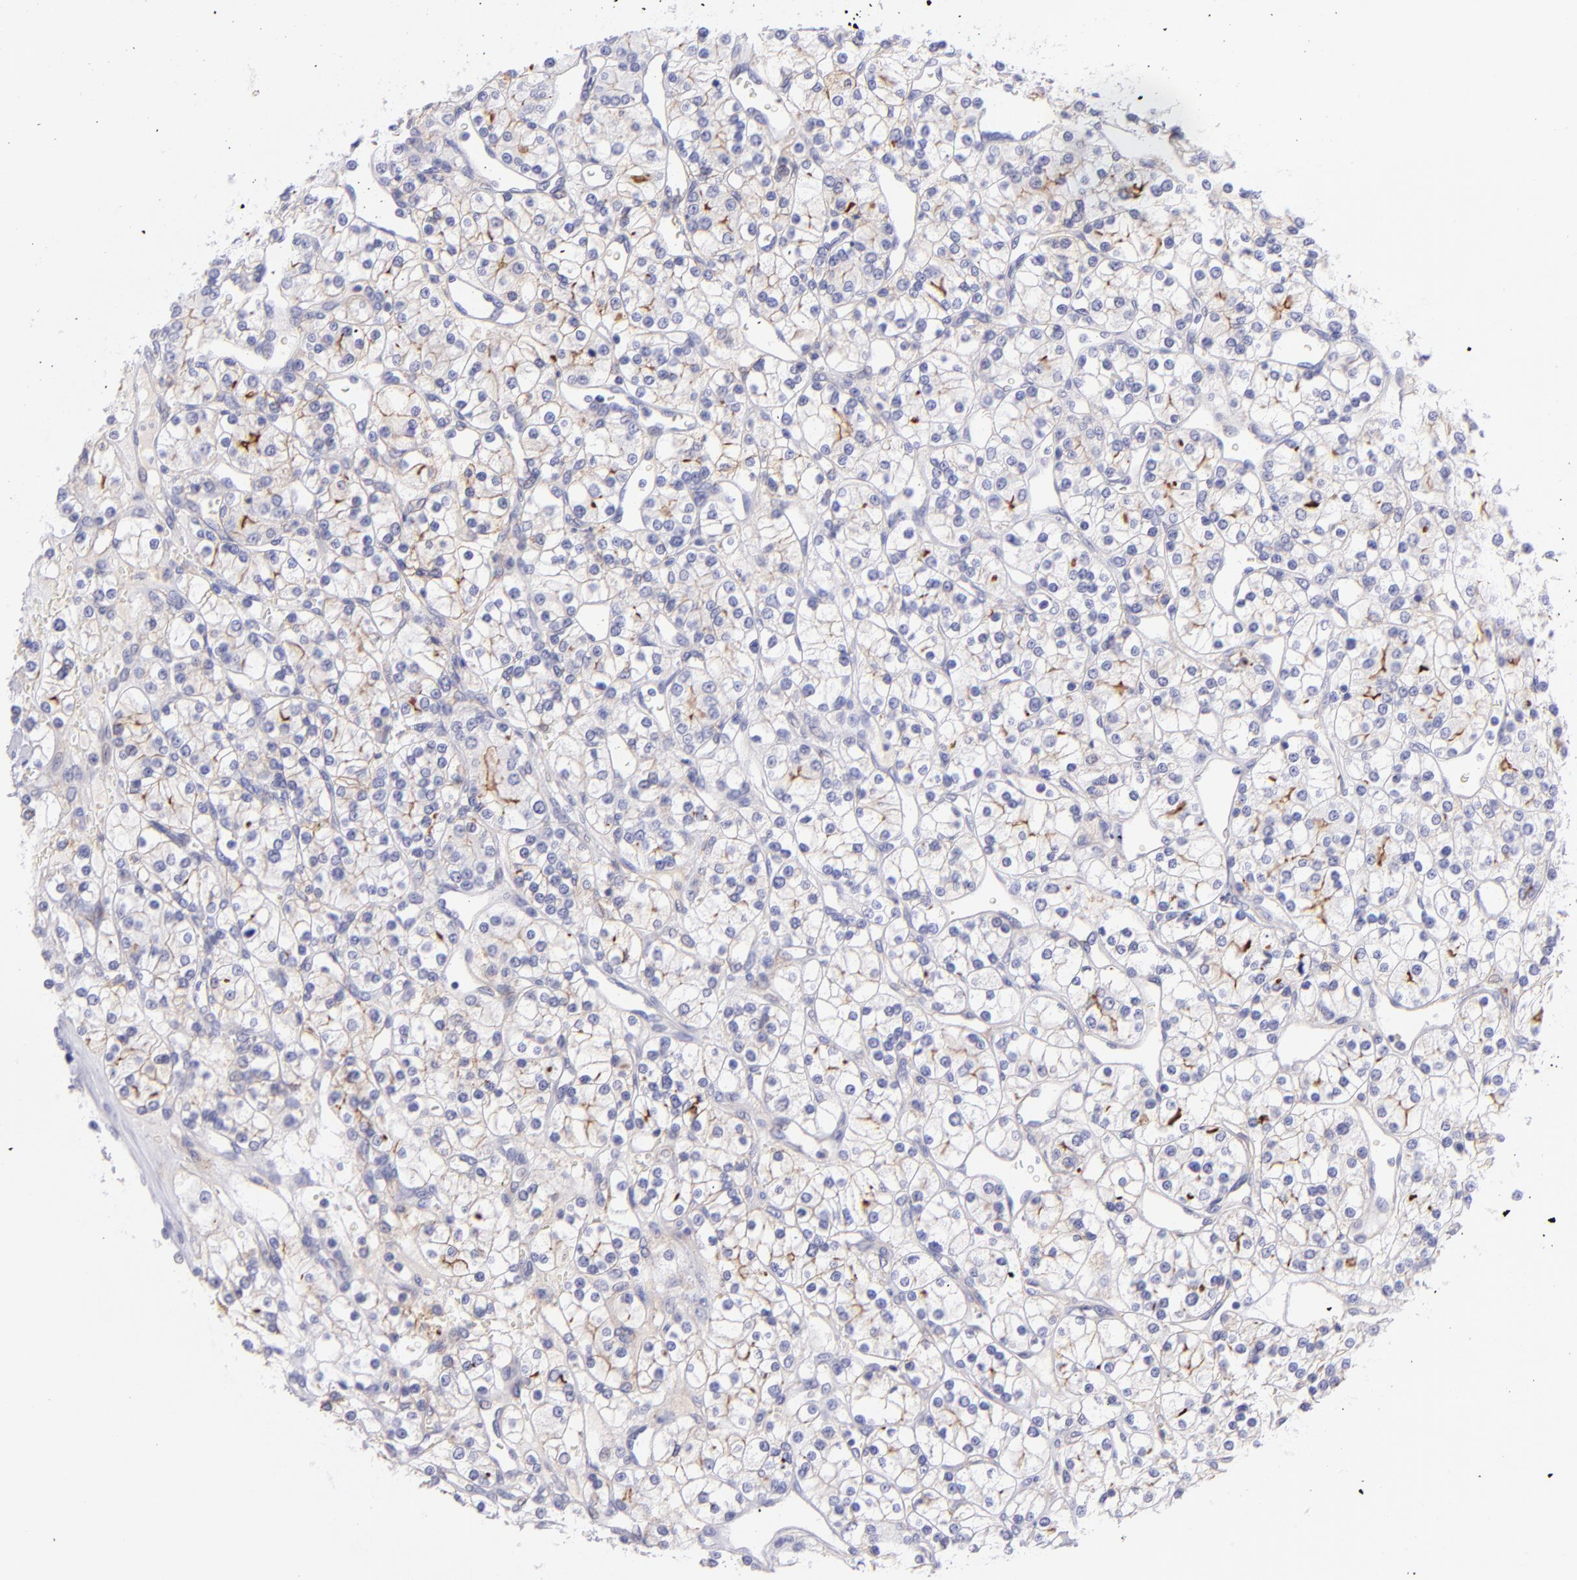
{"staining": {"intensity": "weak", "quantity": "<25%", "location": "cytoplasmic/membranous"}, "tissue": "renal cancer", "cell_type": "Tumor cells", "image_type": "cancer", "snomed": [{"axis": "morphology", "description": "Adenocarcinoma, NOS"}, {"axis": "topography", "description": "Kidney"}], "caption": "This is a photomicrograph of immunohistochemistry staining of renal cancer (adenocarcinoma), which shows no staining in tumor cells. (DAB immunohistochemistry with hematoxylin counter stain).", "gene": "CD81", "patient": {"sex": "female", "age": 62}}